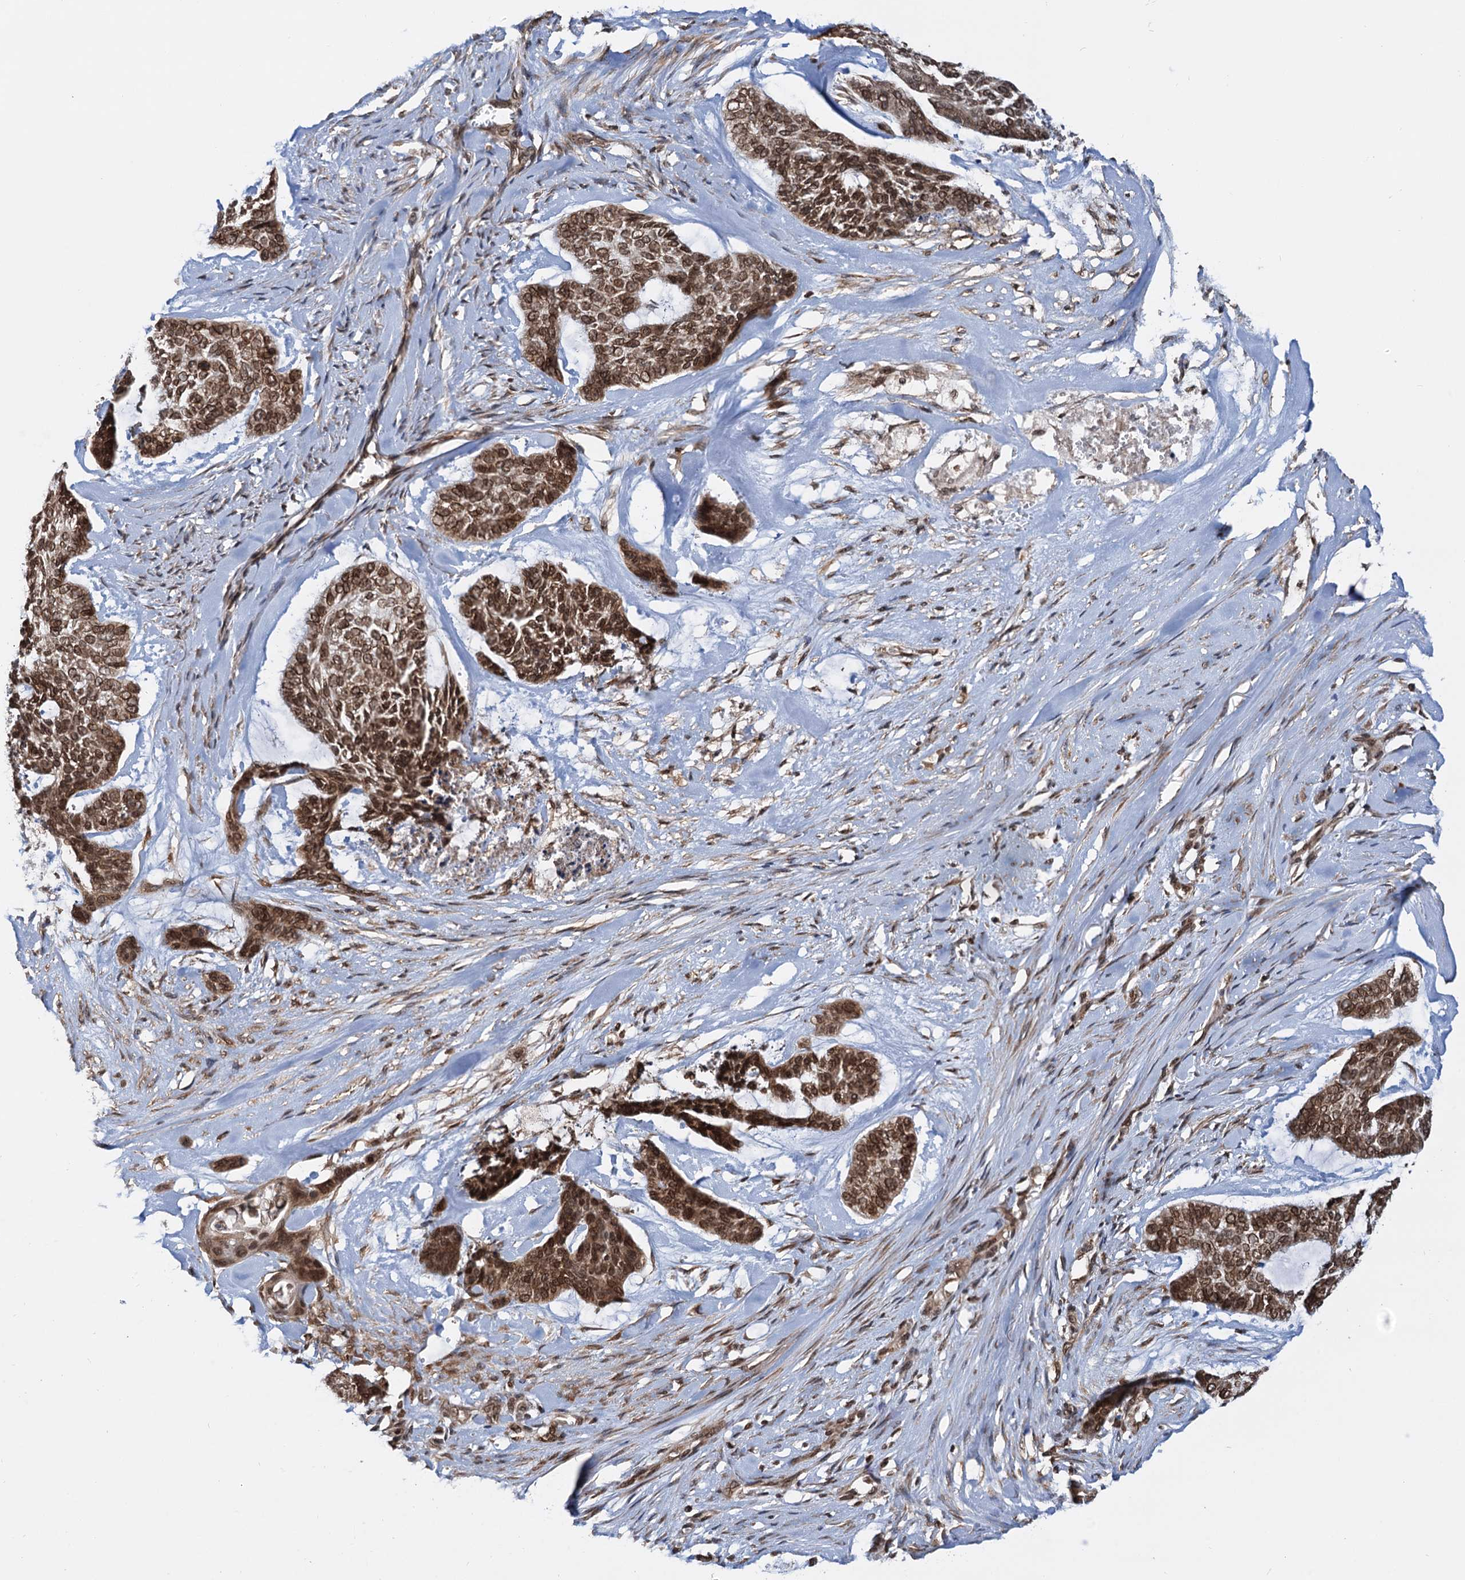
{"staining": {"intensity": "strong", "quantity": ">75%", "location": "cytoplasmic/membranous,nuclear"}, "tissue": "skin cancer", "cell_type": "Tumor cells", "image_type": "cancer", "snomed": [{"axis": "morphology", "description": "Basal cell carcinoma"}, {"axis": "topography", "description": "Skin"}], "caption": "Skin cancer (basal cell carcinoma) stained with immunohistochemistry (IHC) displays strong cytoplasmic/membranous and nuclear positivity in approximately >75% of tumor cells.", "gene": "ZC3H13", "patient": {"sex": "female", "age": 64}}